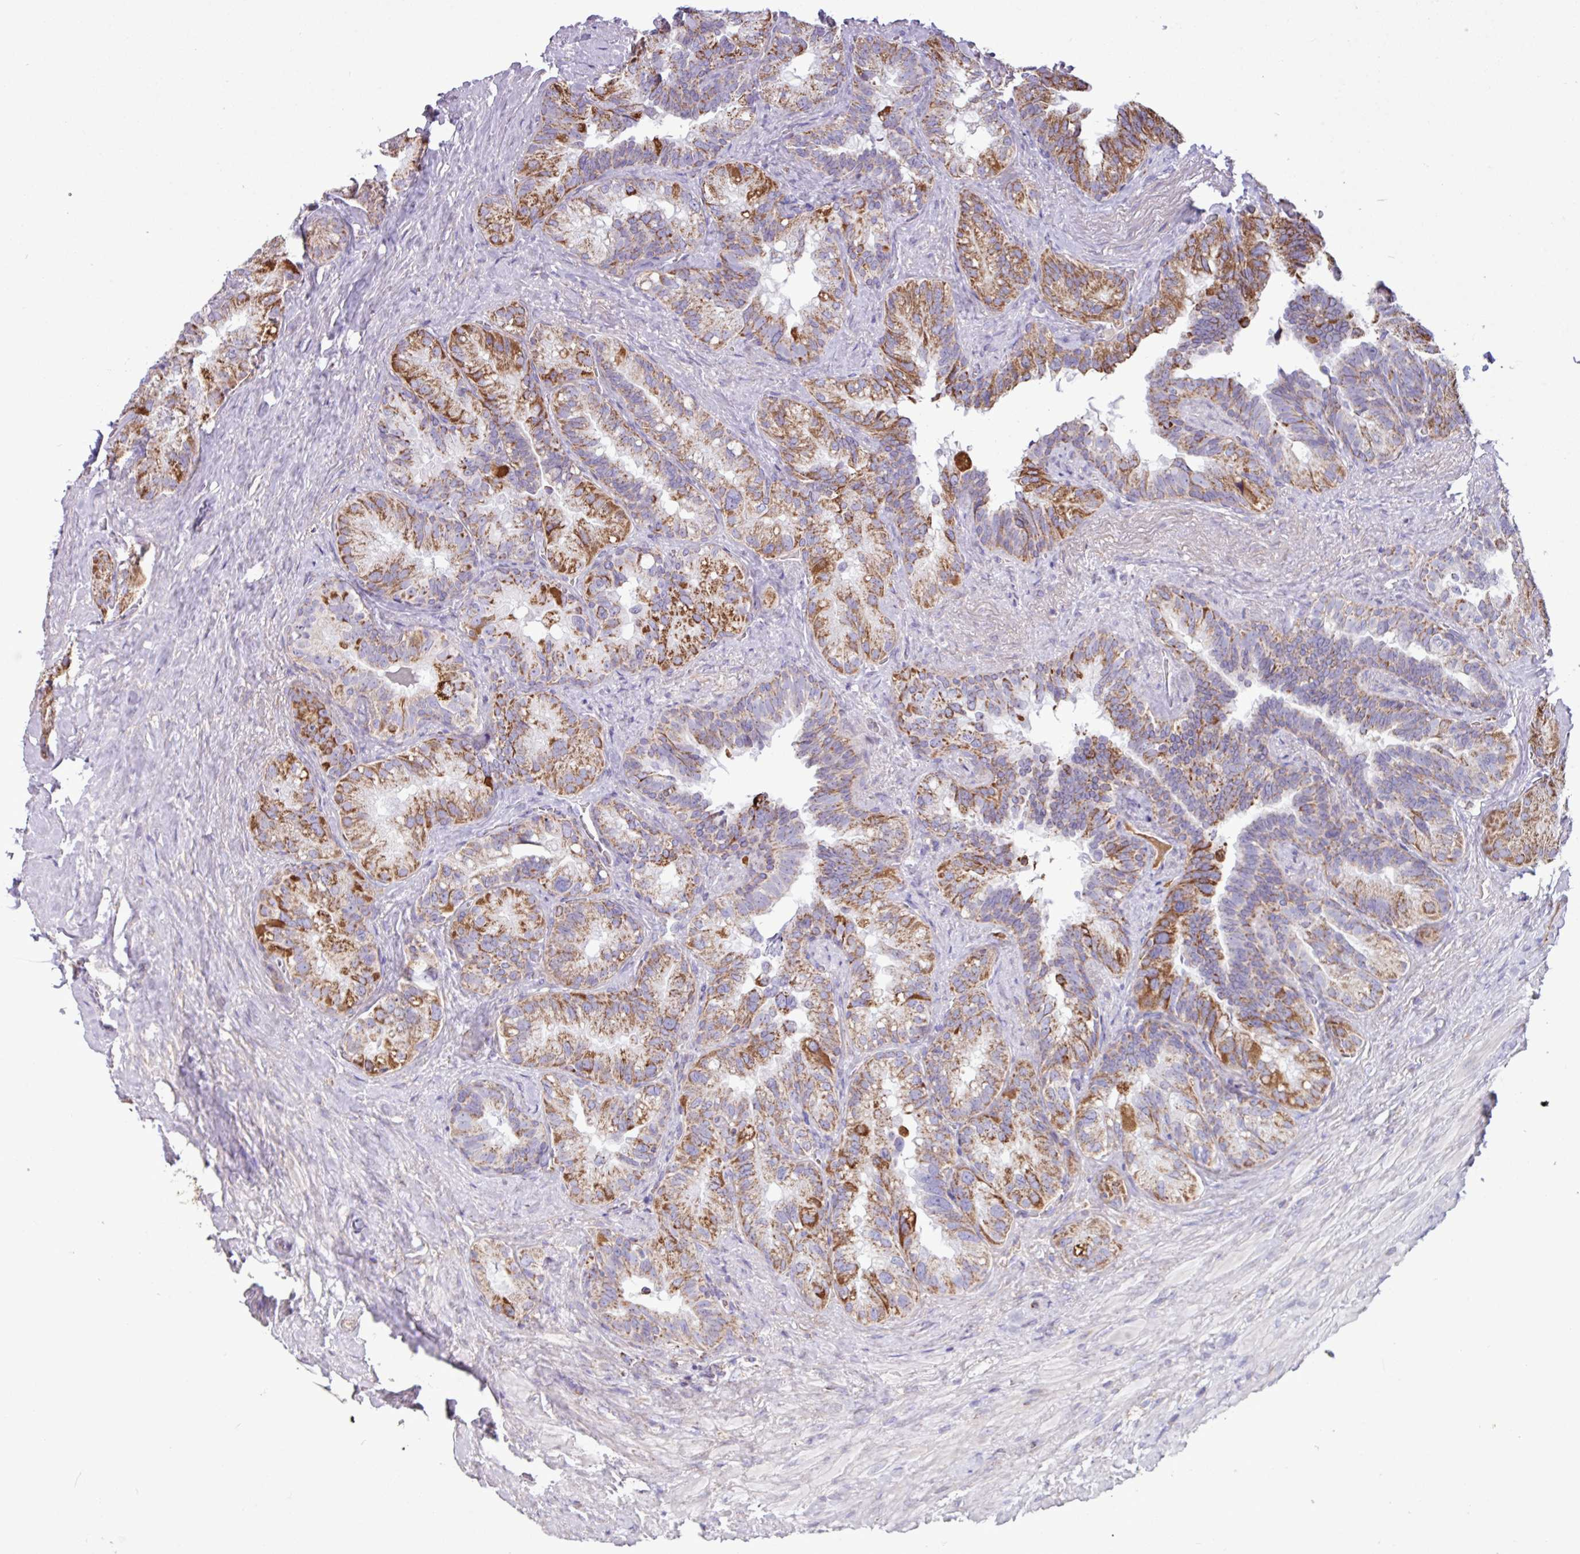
{"staining": {"intensity": "moderate", "quantity": ">75%", "location": "cytoplasmic/membranous"}, "tissue": "seminal vesicle", "cell_type": "Glandular cells", "image_type": "normal", "snomed": [{"axis": "morphology", "description": "Normal tissue, NOS"}, {"axis": "topography", "description": "Seminal veicle"}], "caption": "A histopathology image of seminal vesicle stained for a protein demonstrates moderate cytoplasmic/membranous brown staining in glandular cells. (DAB (3,3'-diaminobenzidine) = brown stain, brightfield microscopy at high magnification).", "gene": "RTL3", "patient": {"sex": "male", "age": 60}}